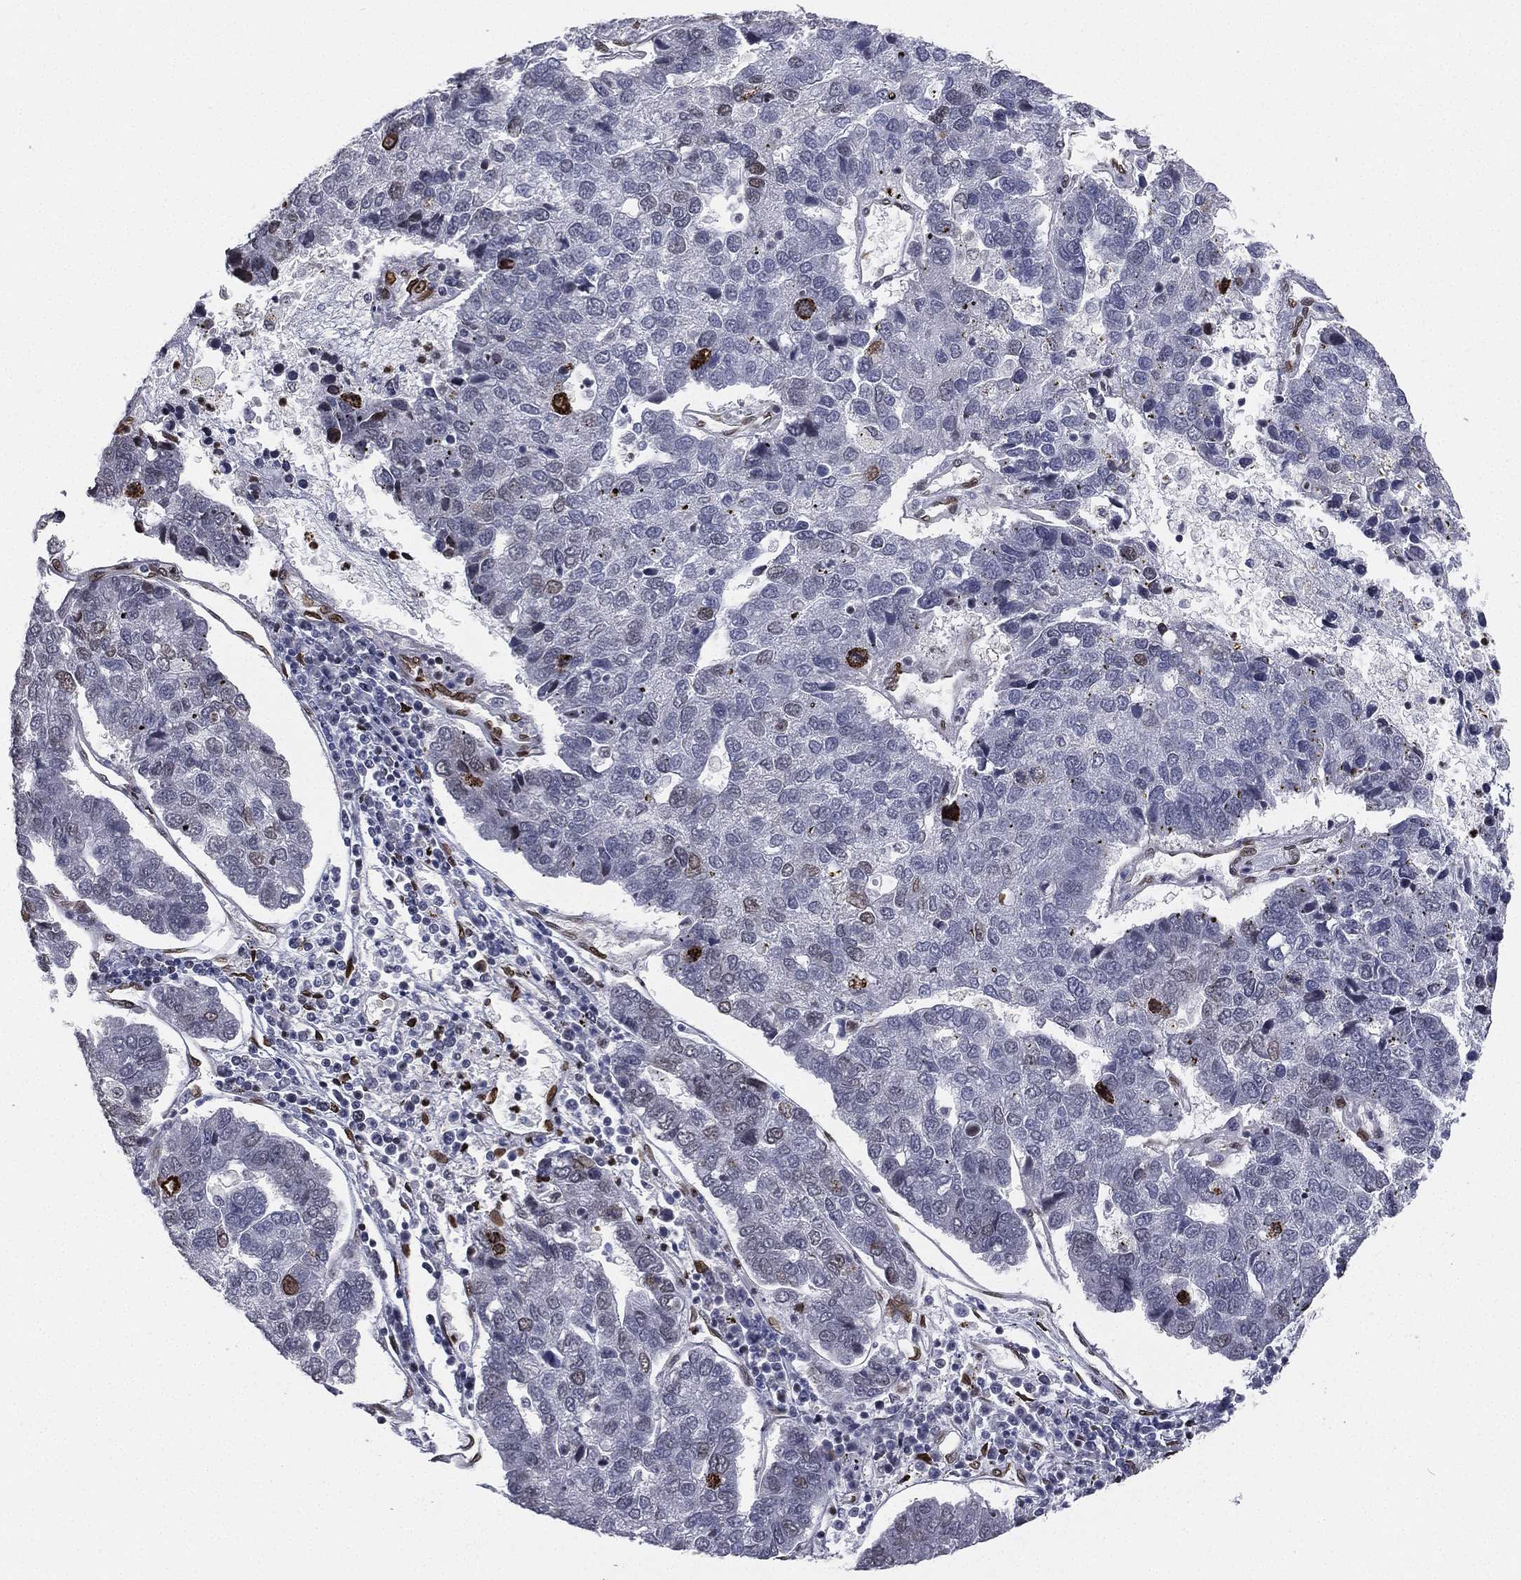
{"staining": {"intensity": "moderate", "quantity": "<25%", "location": "nuclear"}, "tissue": "pancreatic cancer", "cell_type": "Tumor cells", "image_type": "cancer", "snomed": [{"axis": "morphology", "description": "Adenocarcinoma, NOS"}, {"axis": "topography", "description": "Pancreas"}], "caption": "Moderate nuclear protein expression is present in approximately <25% of tumor cells in pancreatic cancer (adenocarcinoma). (Brightfield microscopy of DAB IHC at high magnification).", "gene": "LMNB1", "patient": {"sex": "female", "age": 61}}